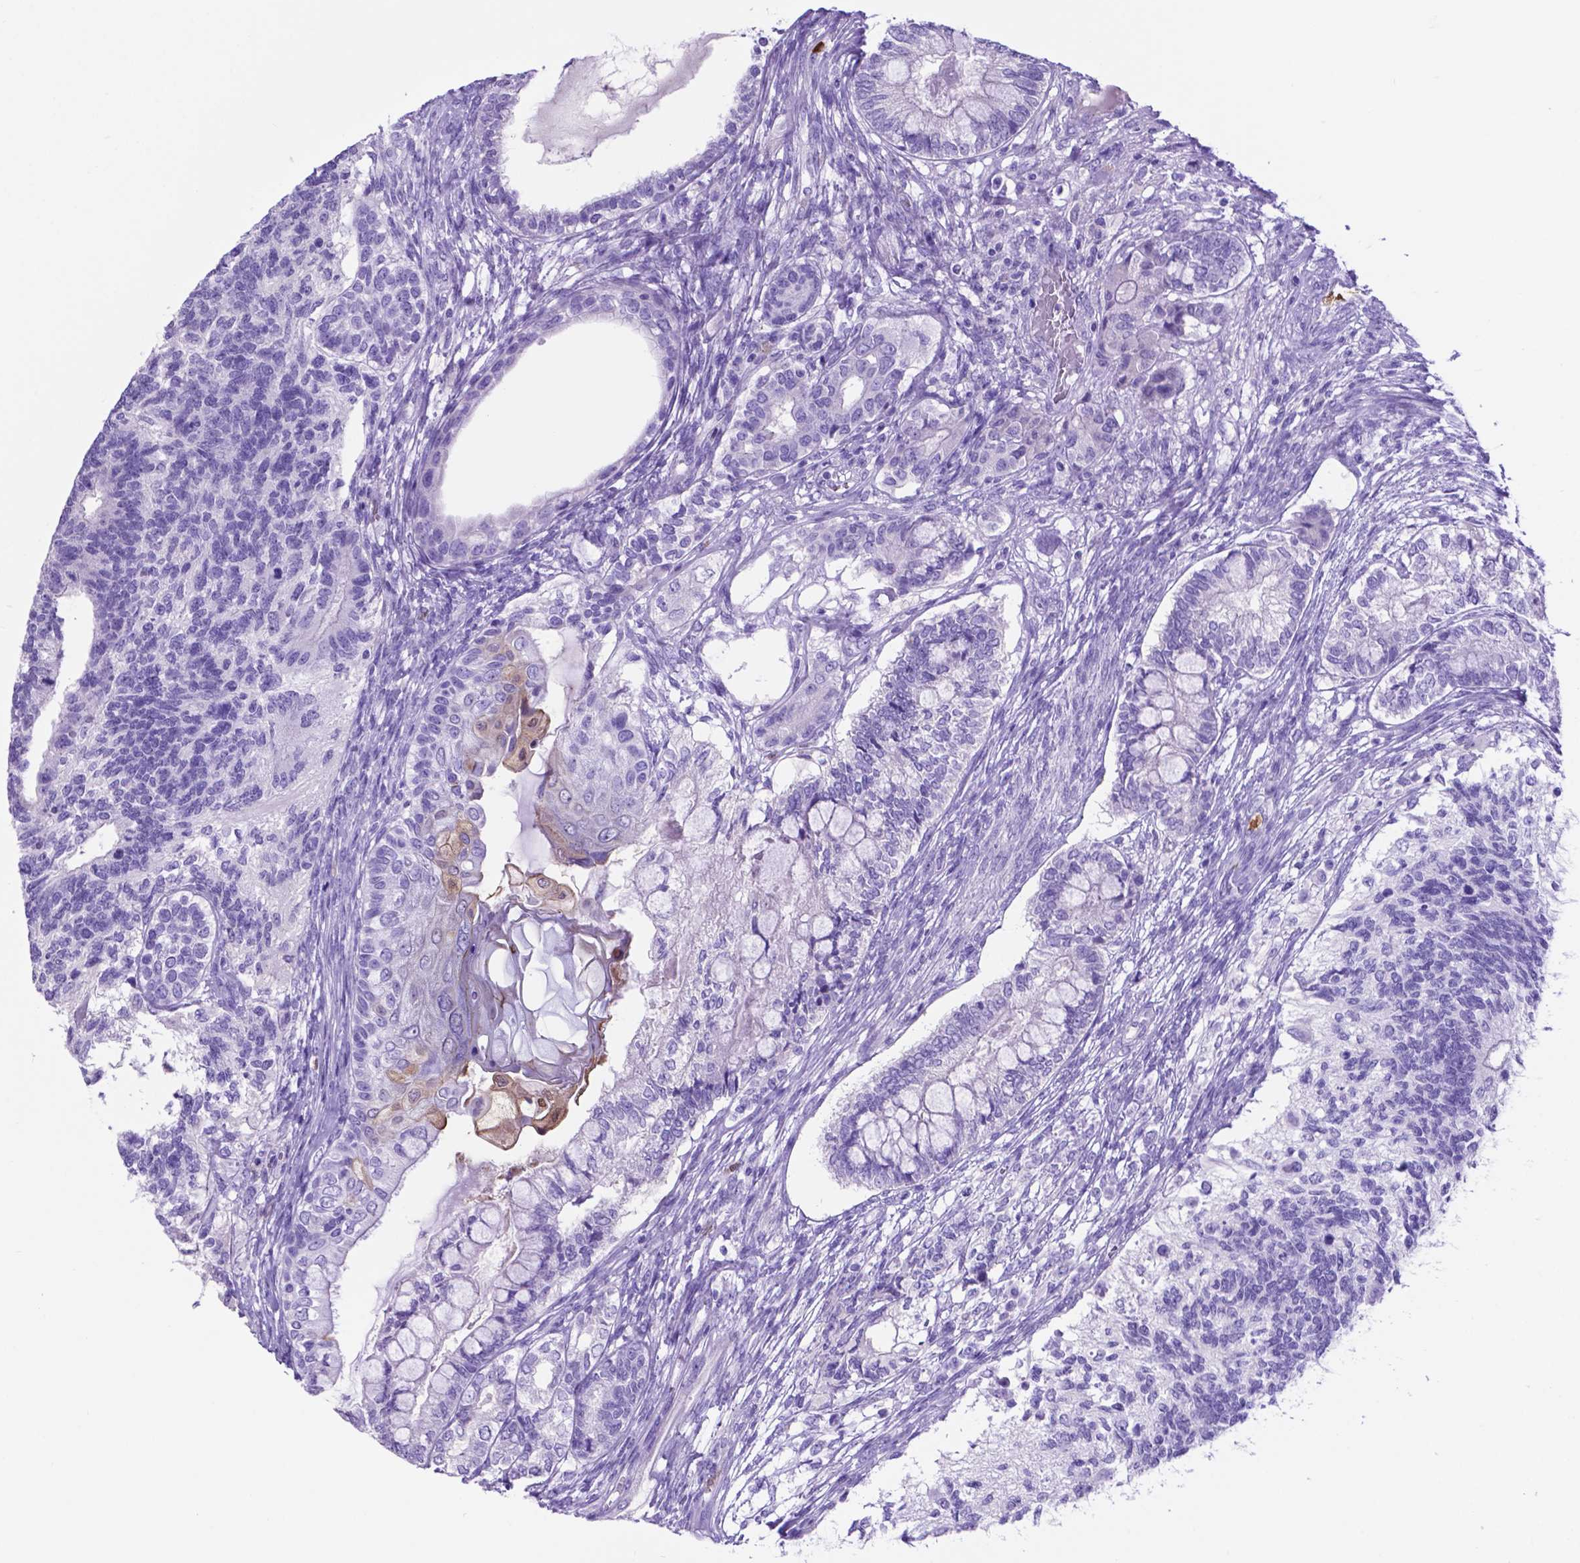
{"staining": {"intensity": "weak", "quantity": "<25%", "location": "cytoplasmic/membranous"}, "tissue": "testis cancer", "cell_type": "Tumor cells", "image_type": "cancer", "snomed": [{"axis": "morphology", "description": "Seminoma, NOS"}, {"axis": "morphology", "description": "Carcinoma, Embryonal, NOS"}, {"axis": "topography", "description": "Testis"}], "caption": "Tumor cells are negative for protein expression in human testis cancer (seminoma).", "gene": "LZTR1", "patient": {"sex": "male", "age": 41}}